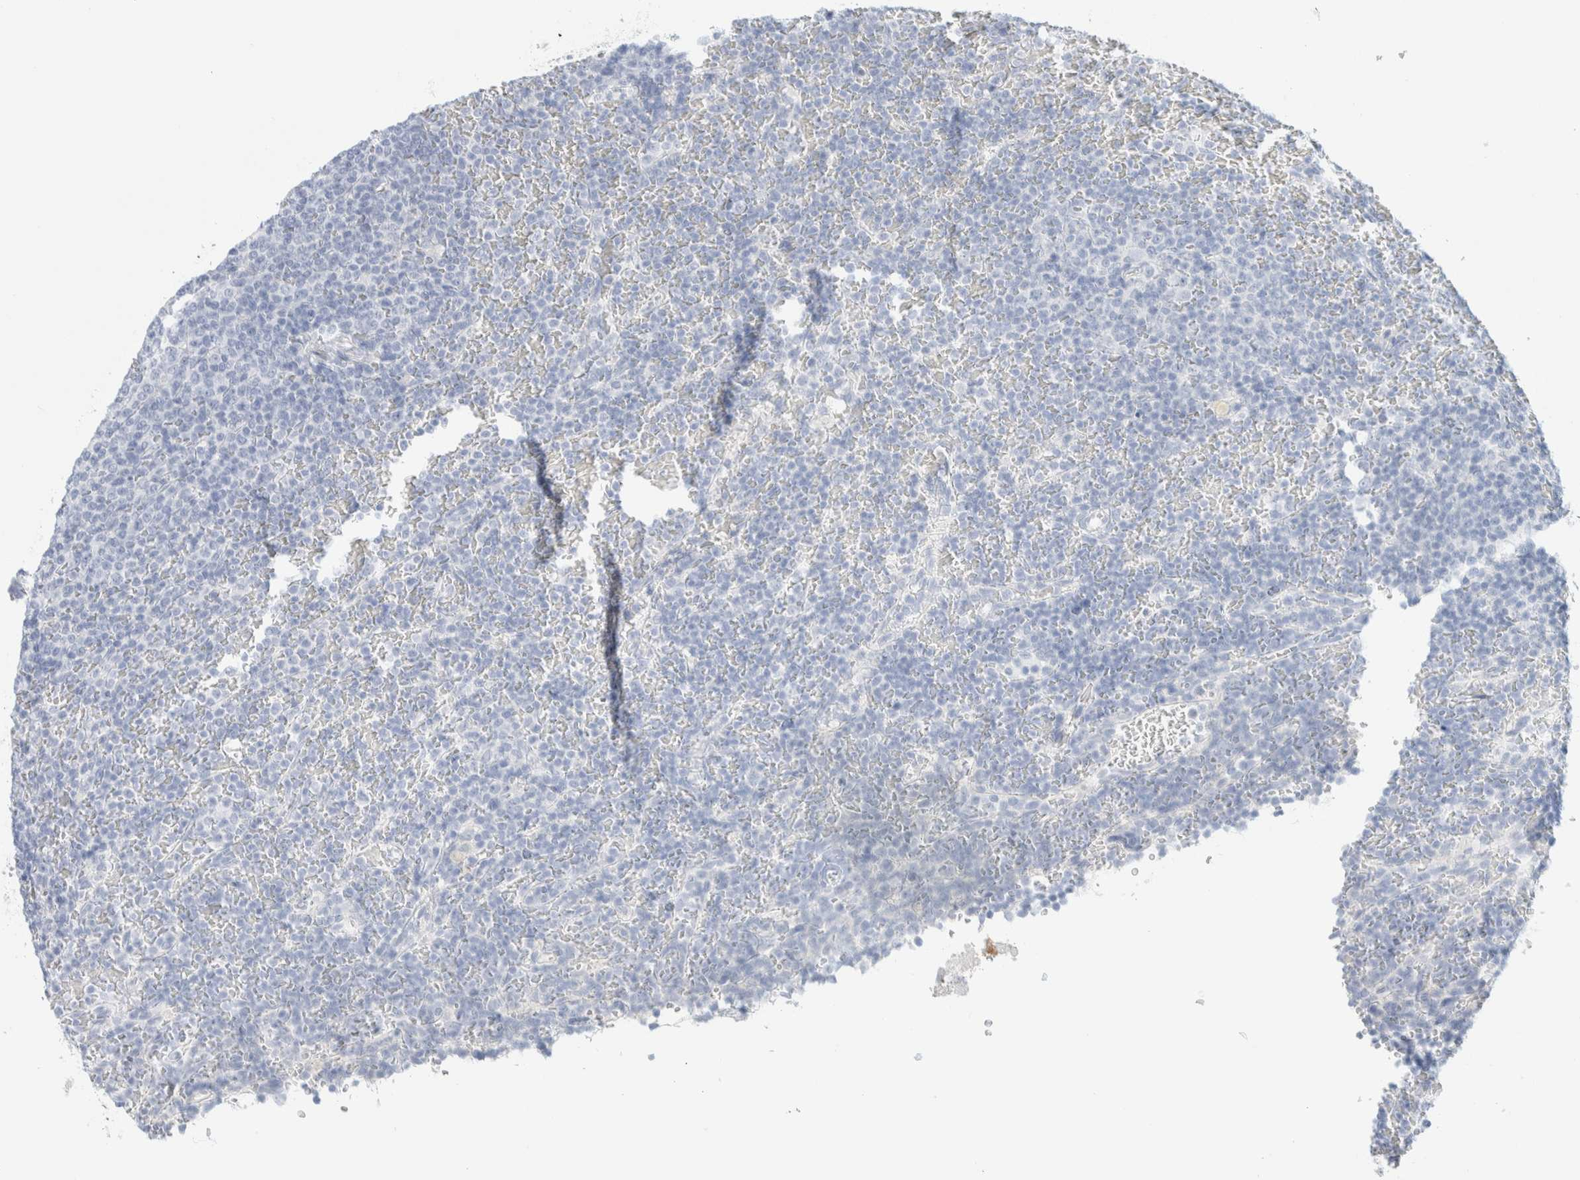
{"staining": {"intensity": "negative", "quantity": "none", "location": "none"}, "tissue": "lymphoma", "cell_type": "Tumor cells", "image_type": "cancer", "snomed": [{"axis": "morphology", "description": "Malignant lymphoma, non-Hodgkin's type, Low grade"}, {"axis": "topography", "description": "Spleen"}], "caption": "An immunohistochemistry (IHC) histopathology image of lymphoma is shown. There is no staining in tumor cells of lymphoma.", "gene": "ATCAY", "patient": {"sex": "female", "age": 77}}